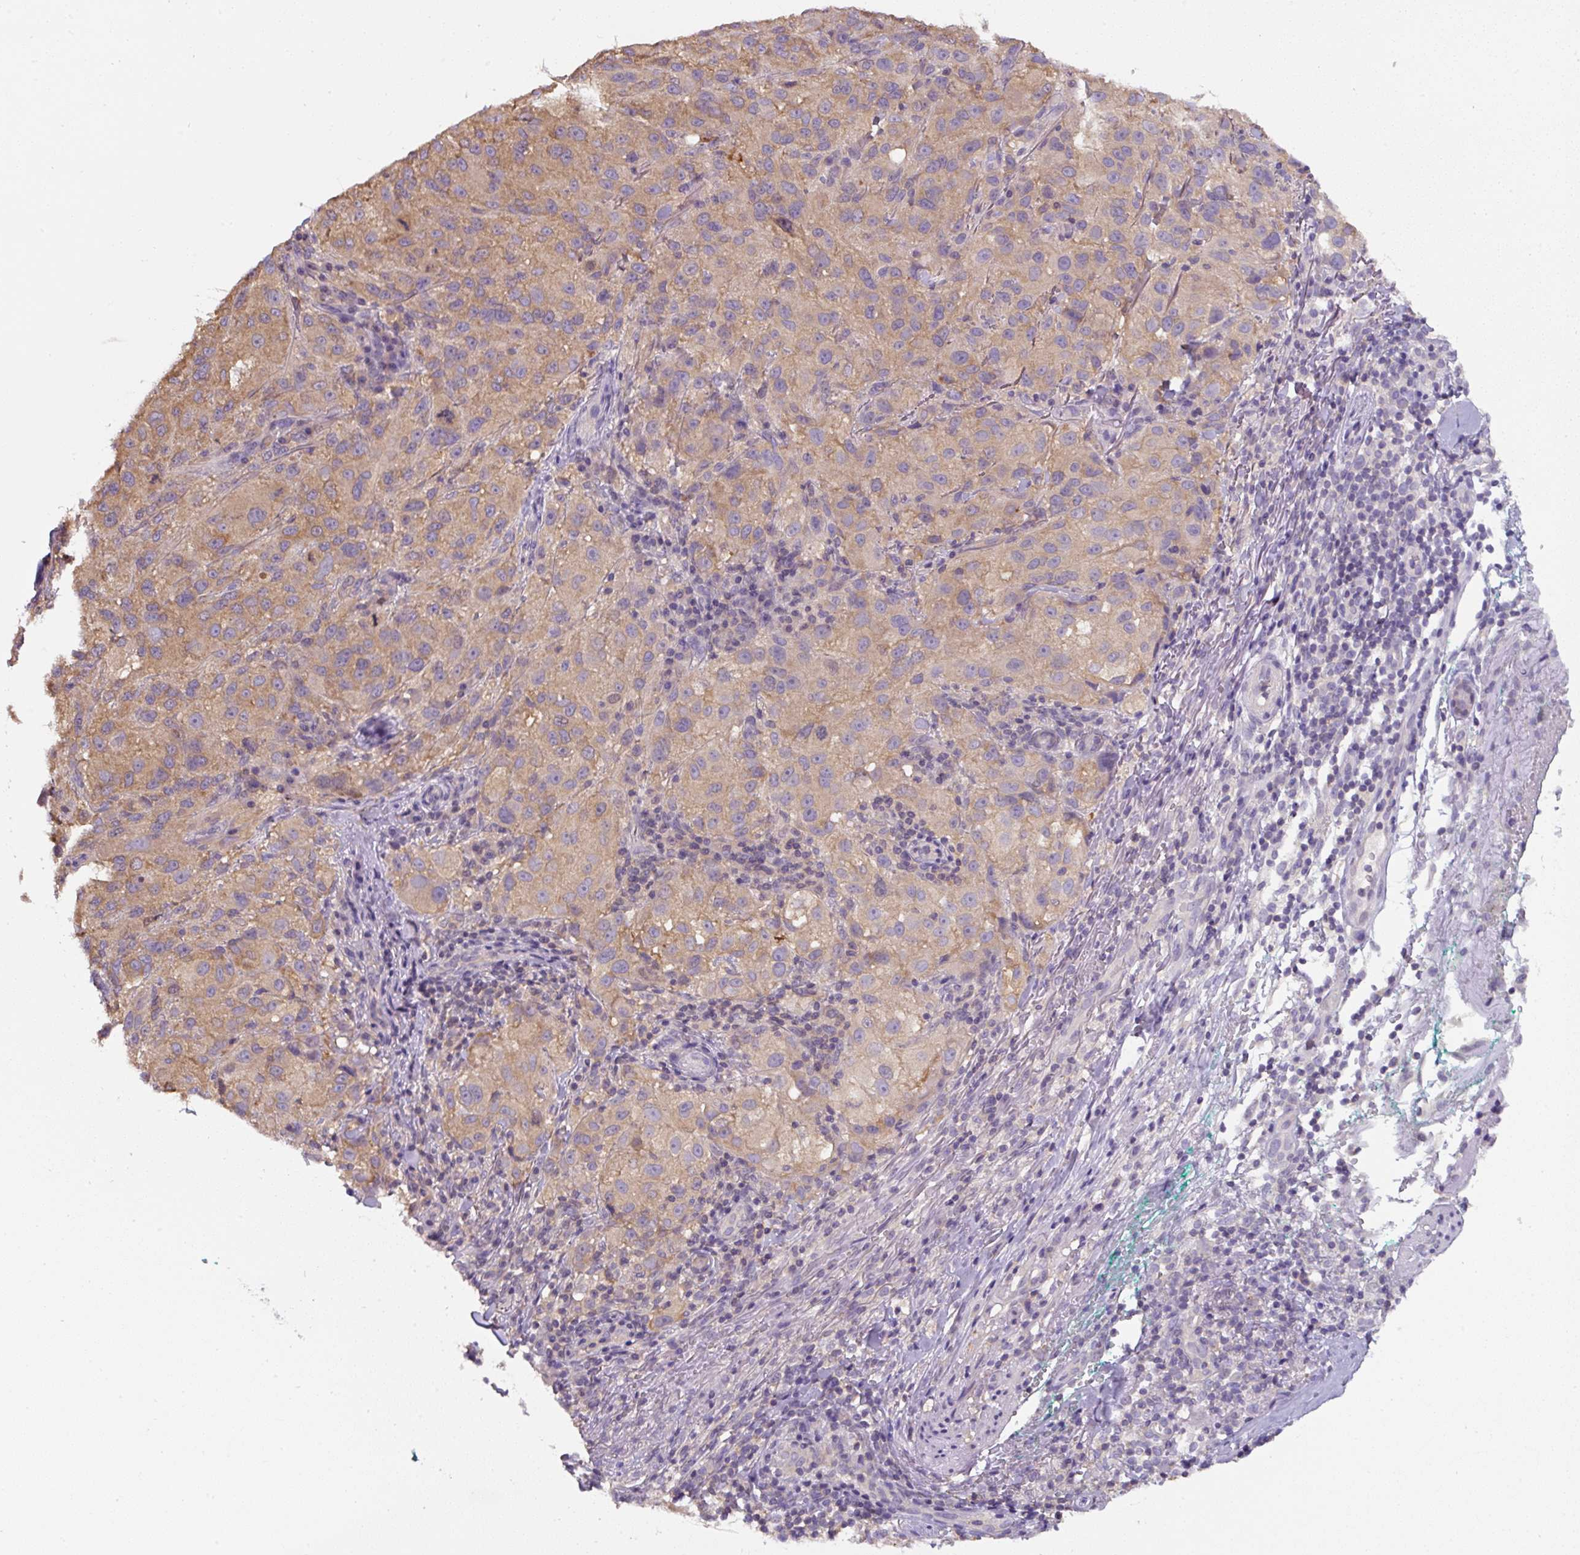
{"staining": {"intensity": "moderate", "quantity": "25%-75%", "location": "cytoplasmic/membranous"}, "tissue": "melanoma", "cell_type": "Tumor cells", "image_type": "cancer", "snomed": [{"axis": "morphology", "description": "Necrosis, NOS"}, {"axis": "morphology", "description": "Malignant melanoma, NOS"}, {"axis": "topography", "description": "Skin"}], "caption": "A high-resolution photomicrograph shows IHC staining of melanoma, which demonstrates moderate cytoplasmic/membranous expression in about 25%-75% of tumor cells.", "gene": "ST13", "patient": {"sex": "female", "age": 87}}